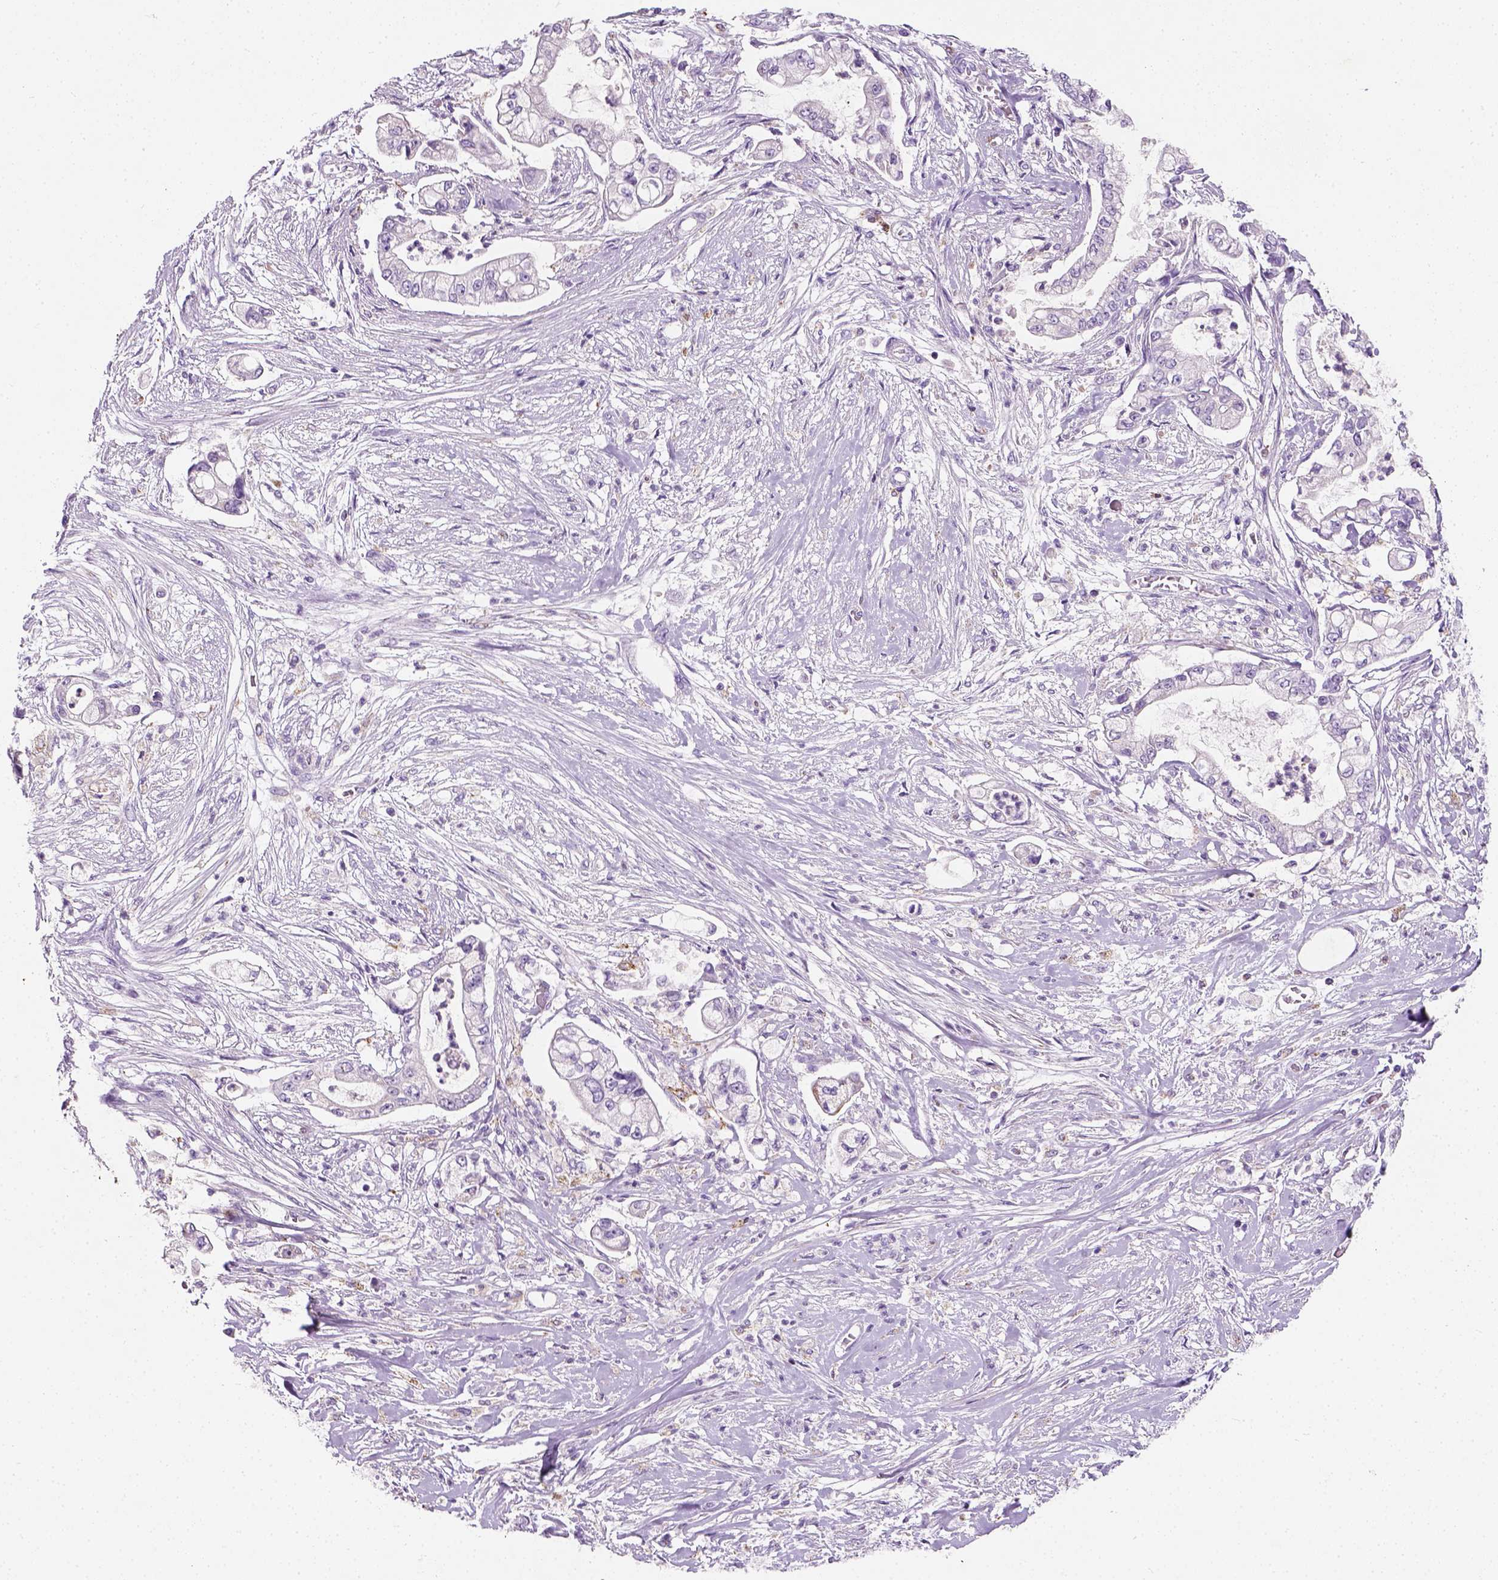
{"staining": {"intensity": "negative", "quantity": "none", "location": "none"}, "tissue": "pancreatic cancer", "cell_type": "Tumor cells", "image_type": "cancer", "snomed": [{"axis": "morphology", "description": "Adenocarcinoma, NOS"}, {"axis": "topography", "description": "Pancreas"}], "caption": "DAB (3,3'-diaminobenzidine) immunohistochemical staining of pancreatic adenocarcinoma reveals no significant staining in tumor cells.", "gene": "CHODL", "patient": {"sex": "female", "age": 69}}